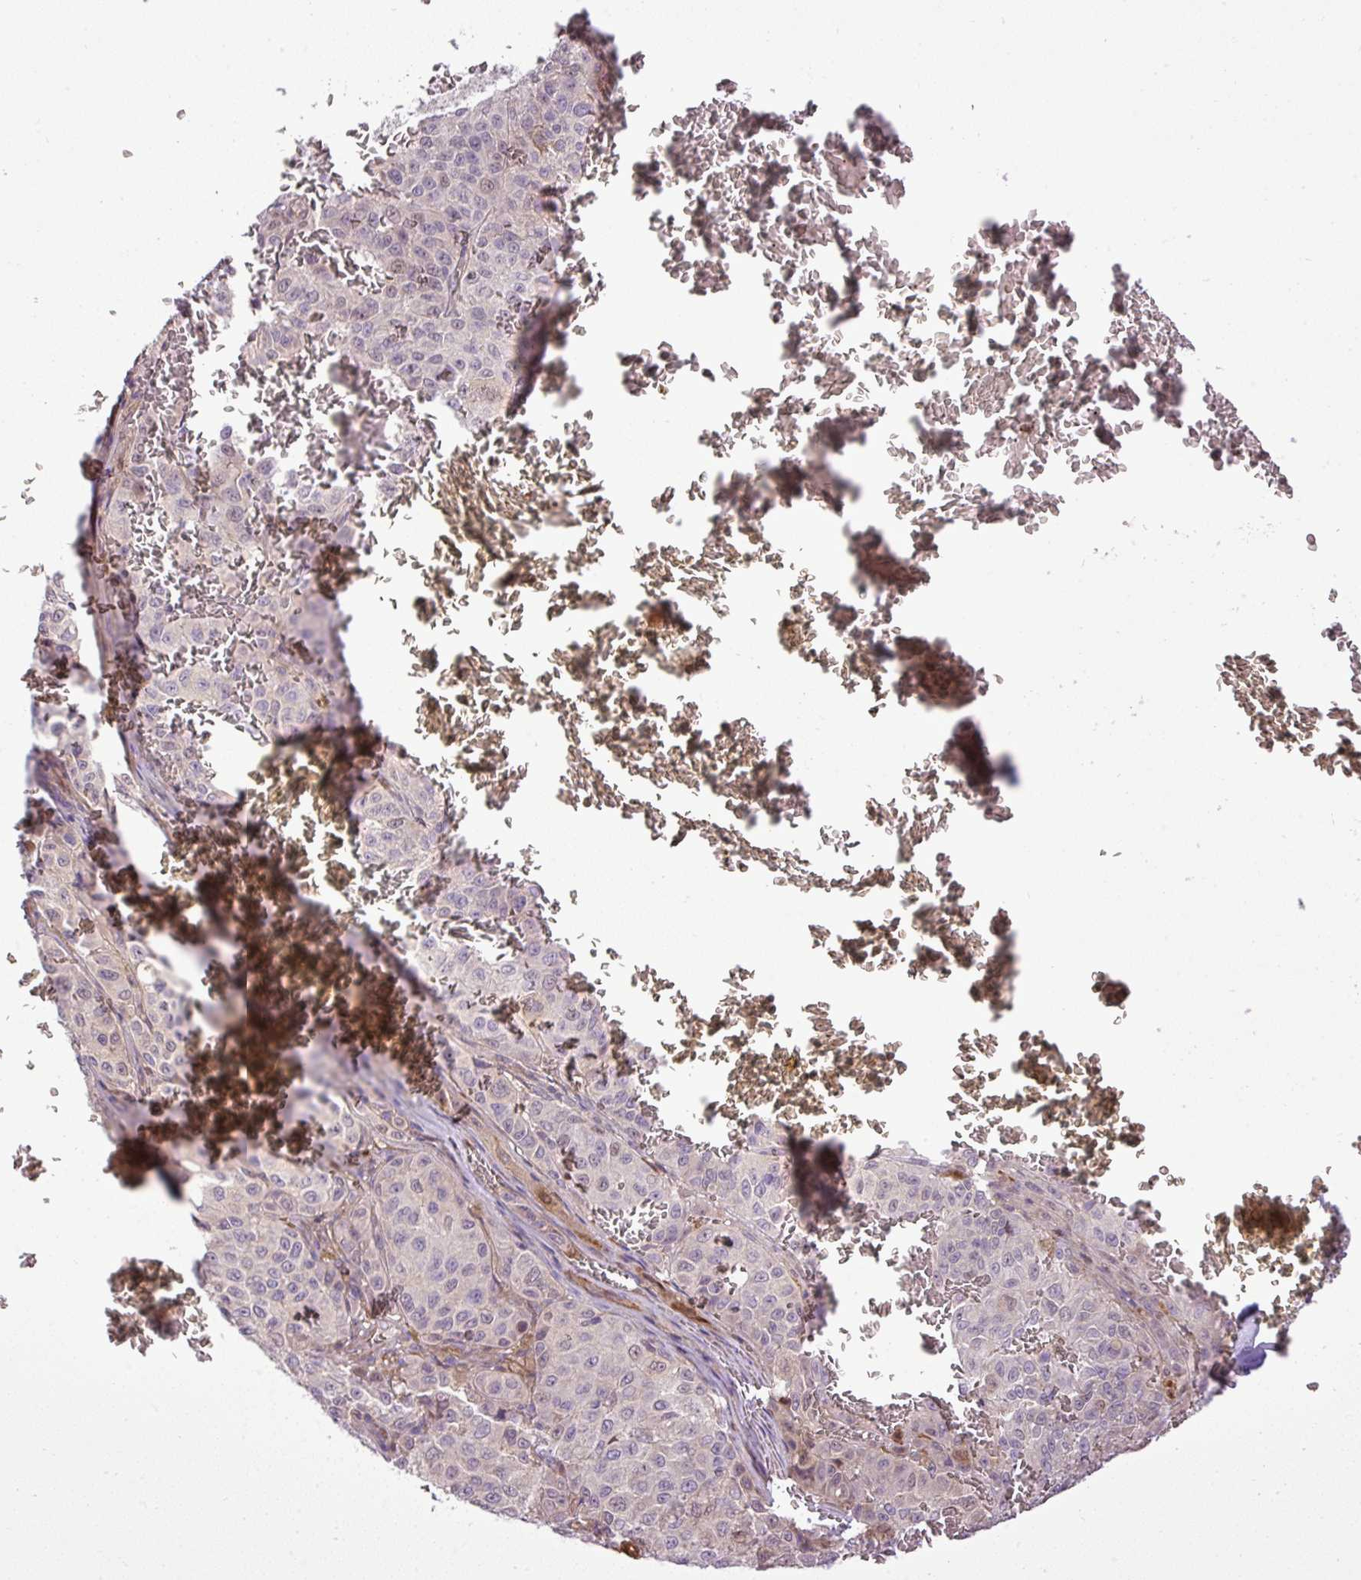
{"staining": {"intensity": "weak", "quantity": "<25%", "location": "cytoplasmic/membranous,nuclear"}, "tissue": "melanoma", "cell_type": "Tumor cells", "image_type": "cancer", "snomed": [{"axis": "morphology", "description": "Malignant melanoma, NOS"}, {"axis": "topography", "description": "Skin"}], "caption": "Malignant melanoma stained for a protein using immunohistochemistry reveals no expression tumor cells.", "gene": "NBEAL2", "patient": {"sex": "female", "age": 63}}